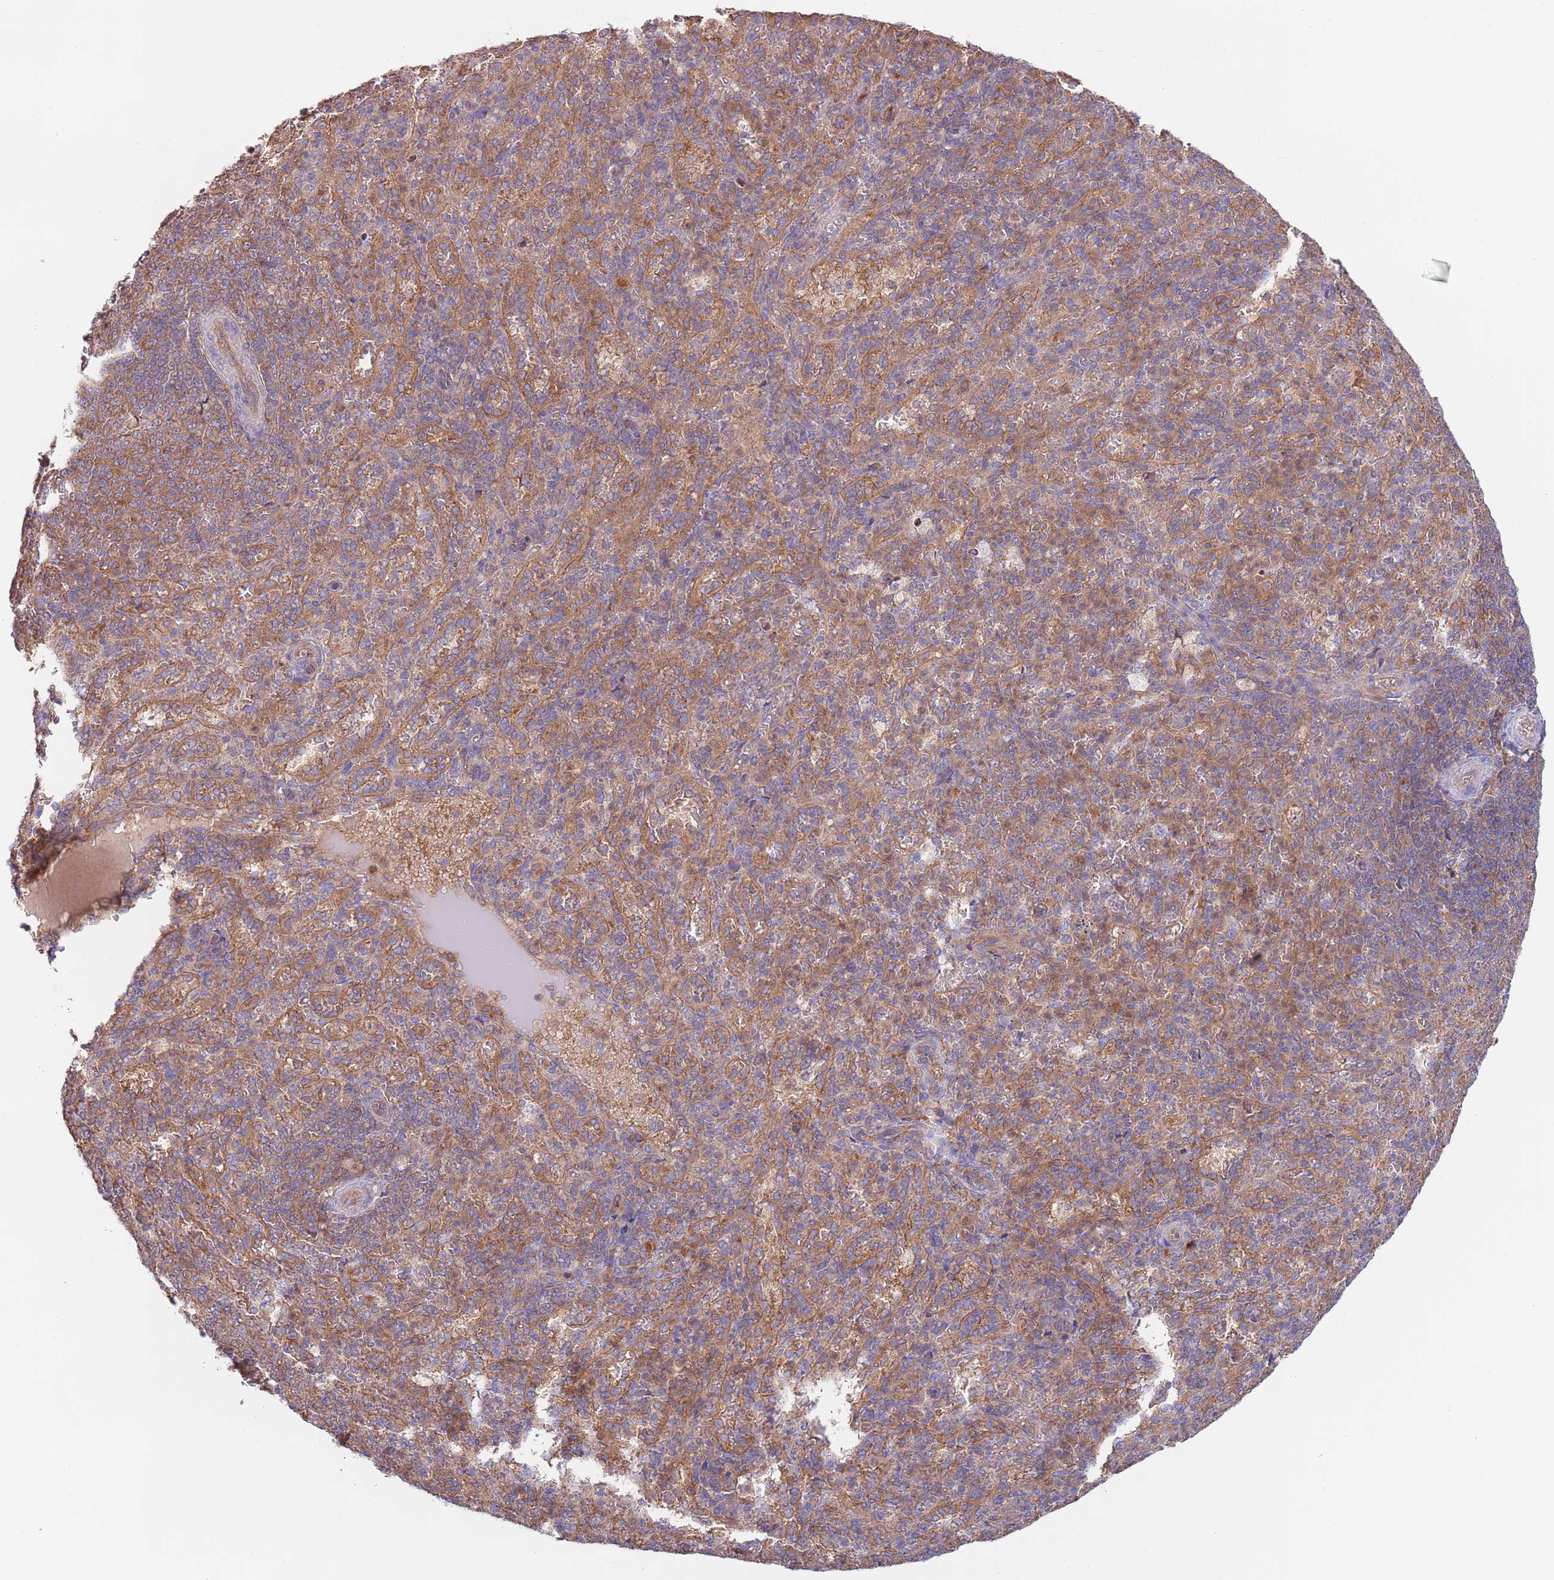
{"staining": {"intensity": "weak", "quantity": "25%-75%", "location": "cytoplasmic/membranous"}, "tissue": "spleen", "cell_type": "Cells in red pulp", "image_type": "normal", "snomed": [{"axis": "morphology", "description": "Normal tissue, NOS"}, {"axis": "topography", "description": "Spleen"}], "caption": "Approximately 25%-75% of cells in red pulp in unremarkable human spleen exhibit weak cytoplasmic/membranous protein positivity as visualized by brown immunohistochemical staining.", "gene": "EIF3F", "patient": {"sex": "female", "age": 21}}